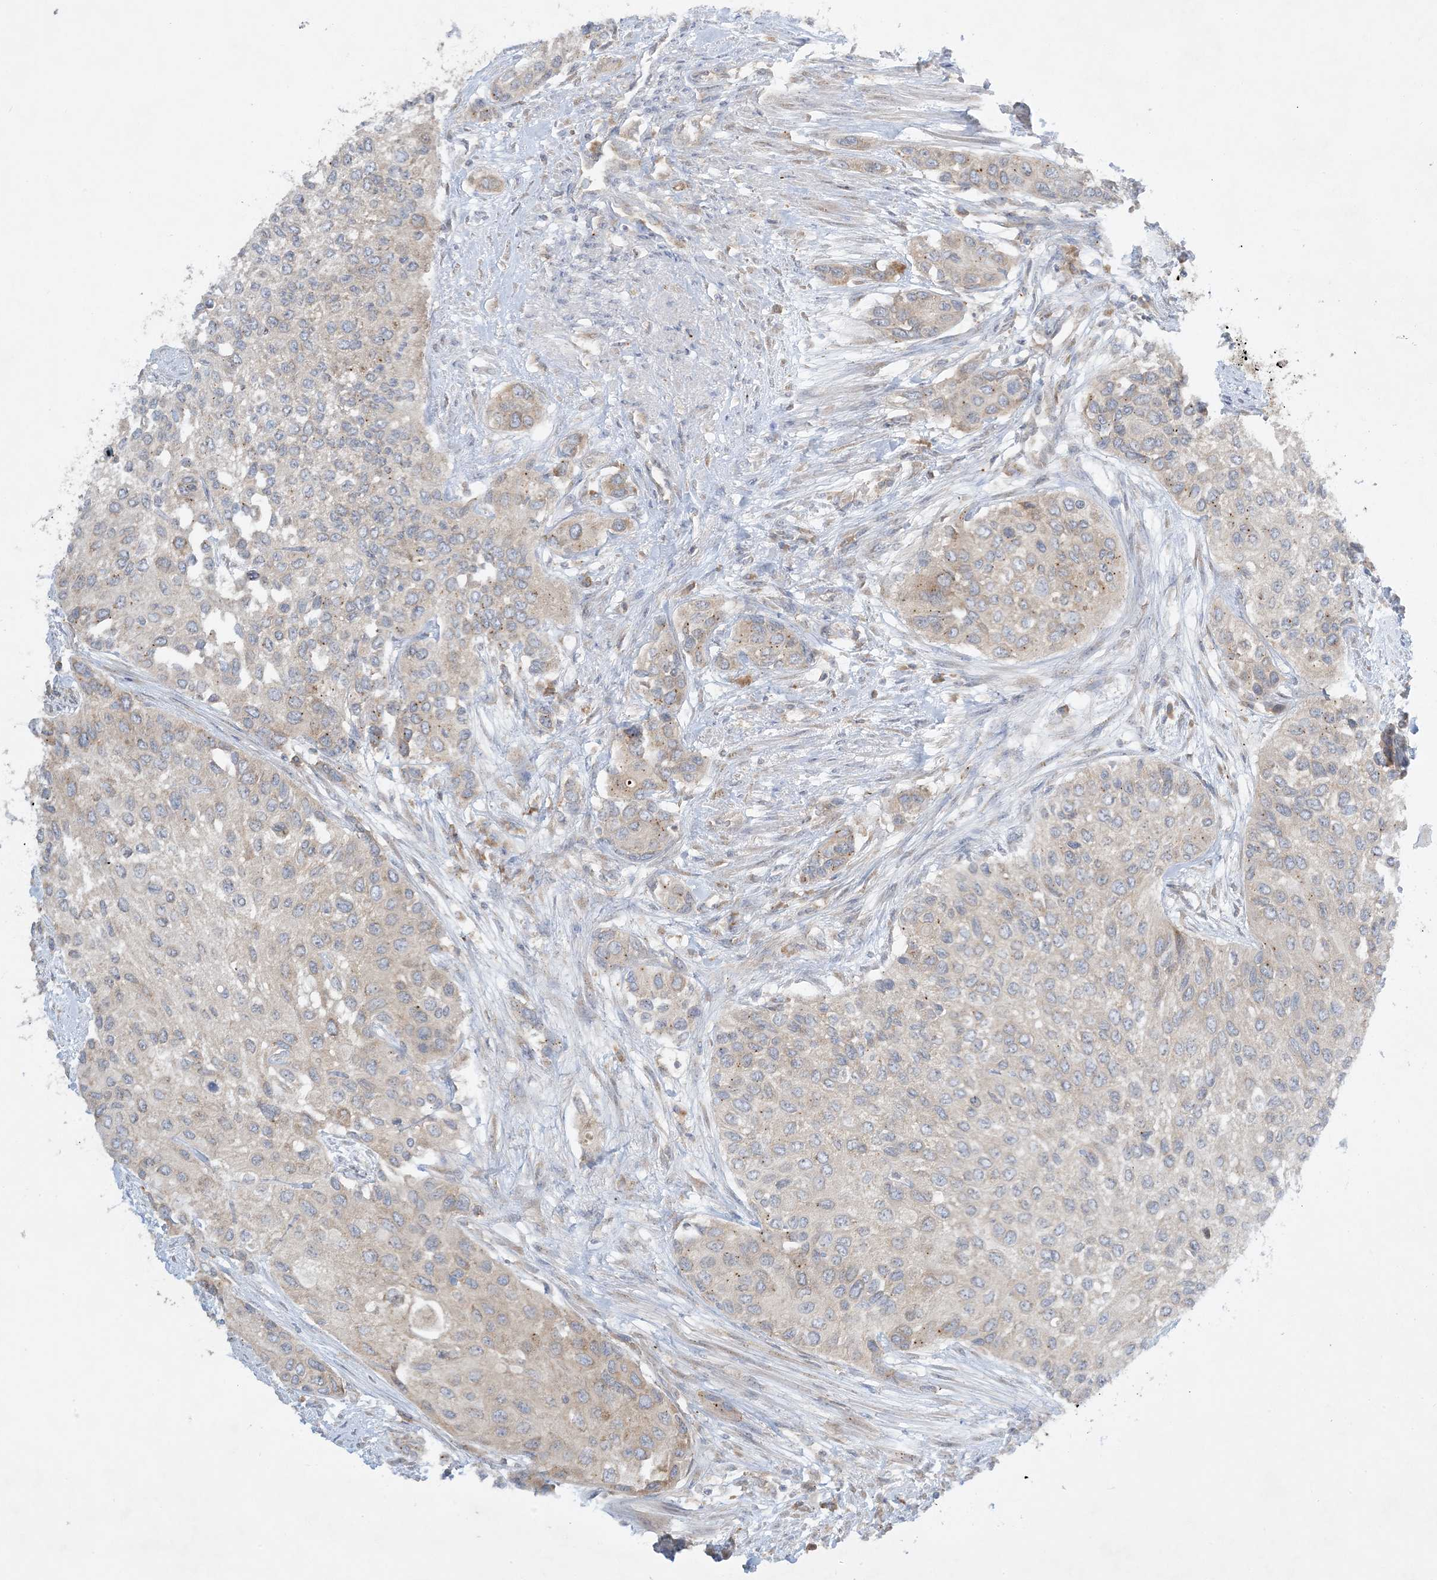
{"staining": {"intensity": "weak", "quantity": "<25%", "location": "cytoplasmic/membranous"}, "tissue": "urothelial cancer", "cell_type": "Tumor cells", "image_type": "cancer", "snomed": [{"axis": "morphology", "description": "Normal tissue, NOS"}, {"axis": "morphology", "description": "Urothelial carcinoma, High grade"}, {"axis": "topography", "description": "Vascular tissue"}, {"axis": "topography", "description": "Urinary bladder"}], "caption": "DAB (3,3'-diaminobenzidine) immunohistochemical staining of human high-grade urothelial carcinoma demonstrates no significant staining in tumor cells. (DAB IHC, high magnification).", "gene": "RPP40", "patient": {"sex": "female", "age": 56}}